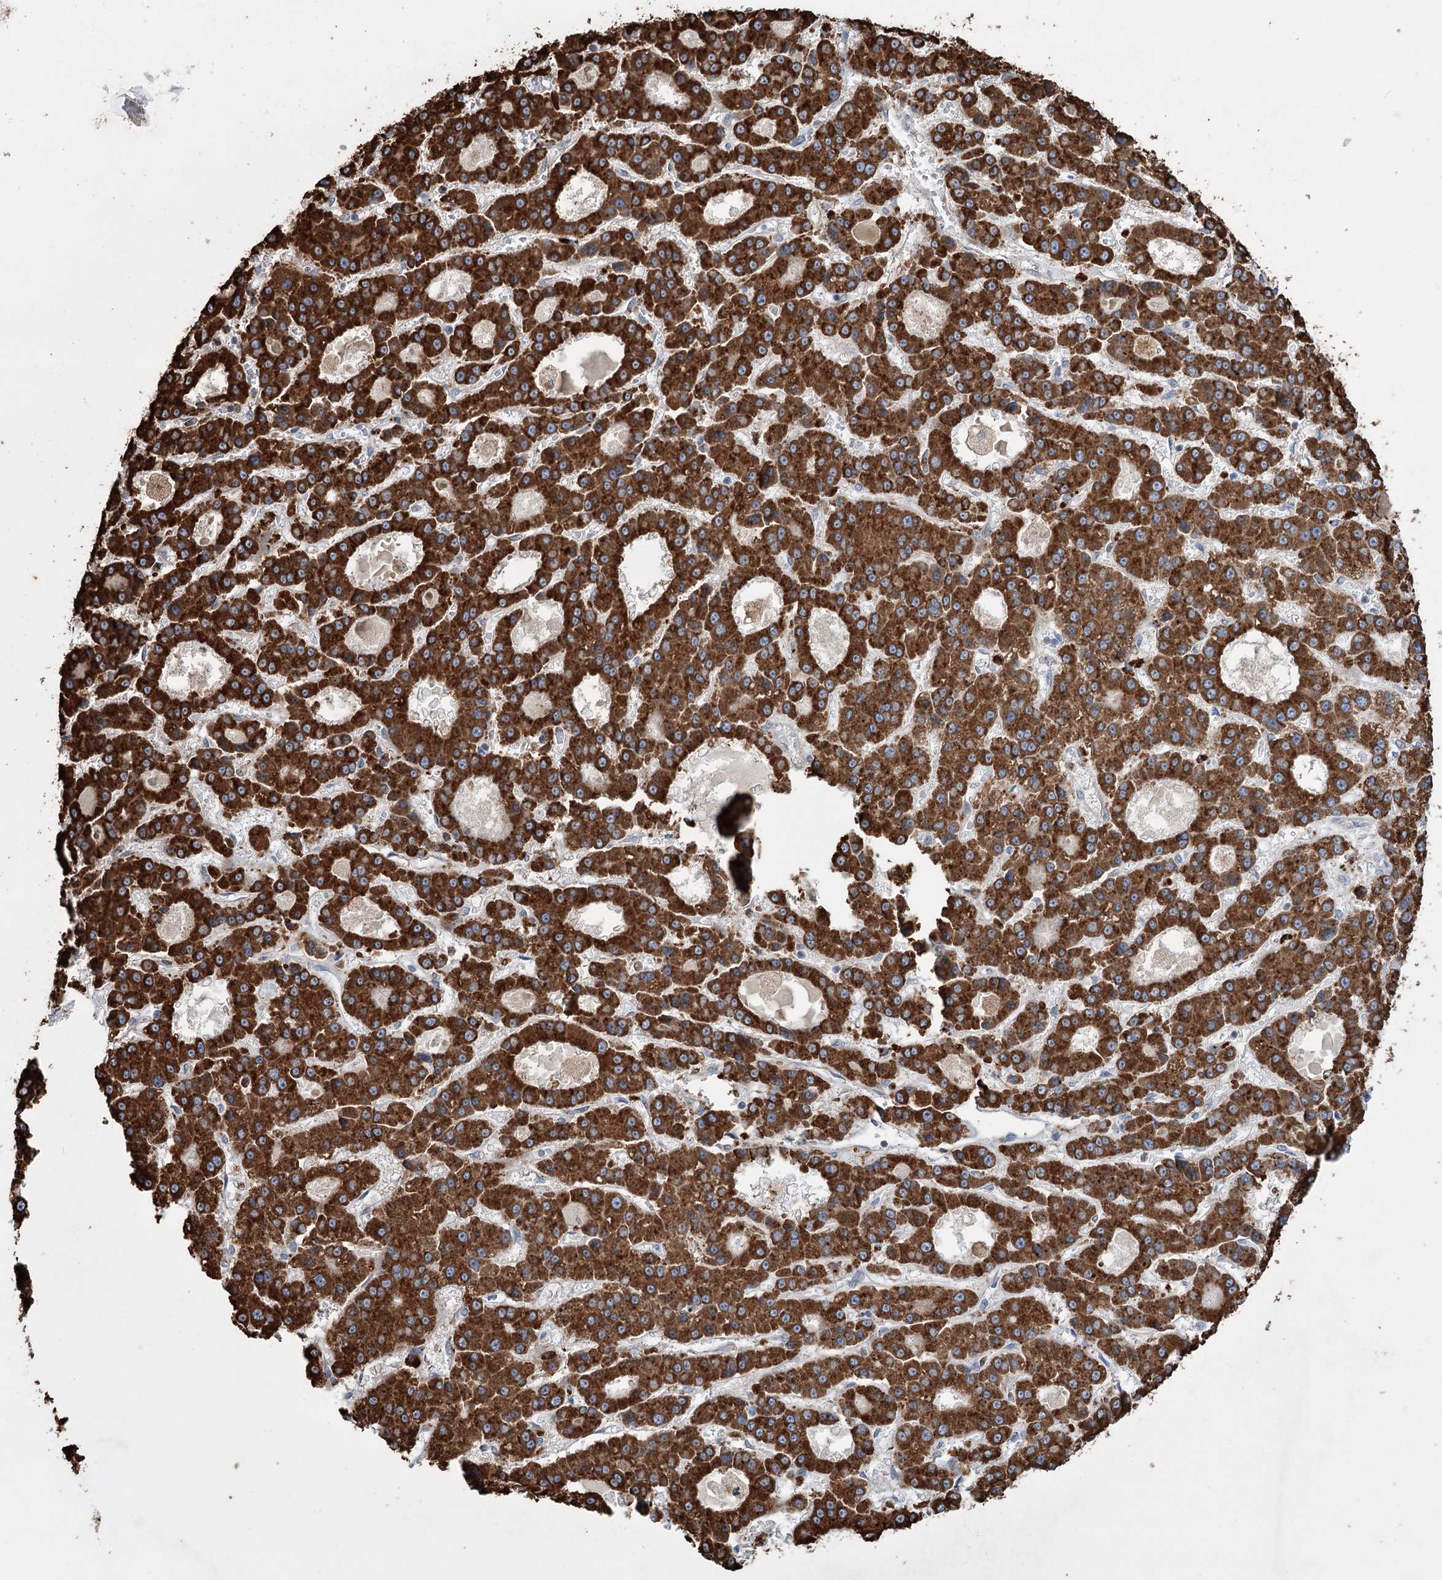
{"staining": {"intensity": "strong", "quantity": ">75%", "location": "cytoplasmic/membranous"}, "tissue": "liver cancer", "cell_type": "Tumor cells", "image_type": "cancer", "snomed": [{"axis": "morphology", "description": "Carcinoma, Hepatocellular, NOS"}, {"axis": "topography", "description": "Liver"}], "caption": "Liver cancer (hepatocellular carcinoma) stained for a protein exhibits strong cytoplasmic/membranous positivity in tumor cells.", "gene": "TRIM71", "patient": {"sex": "male", "age": 70}}